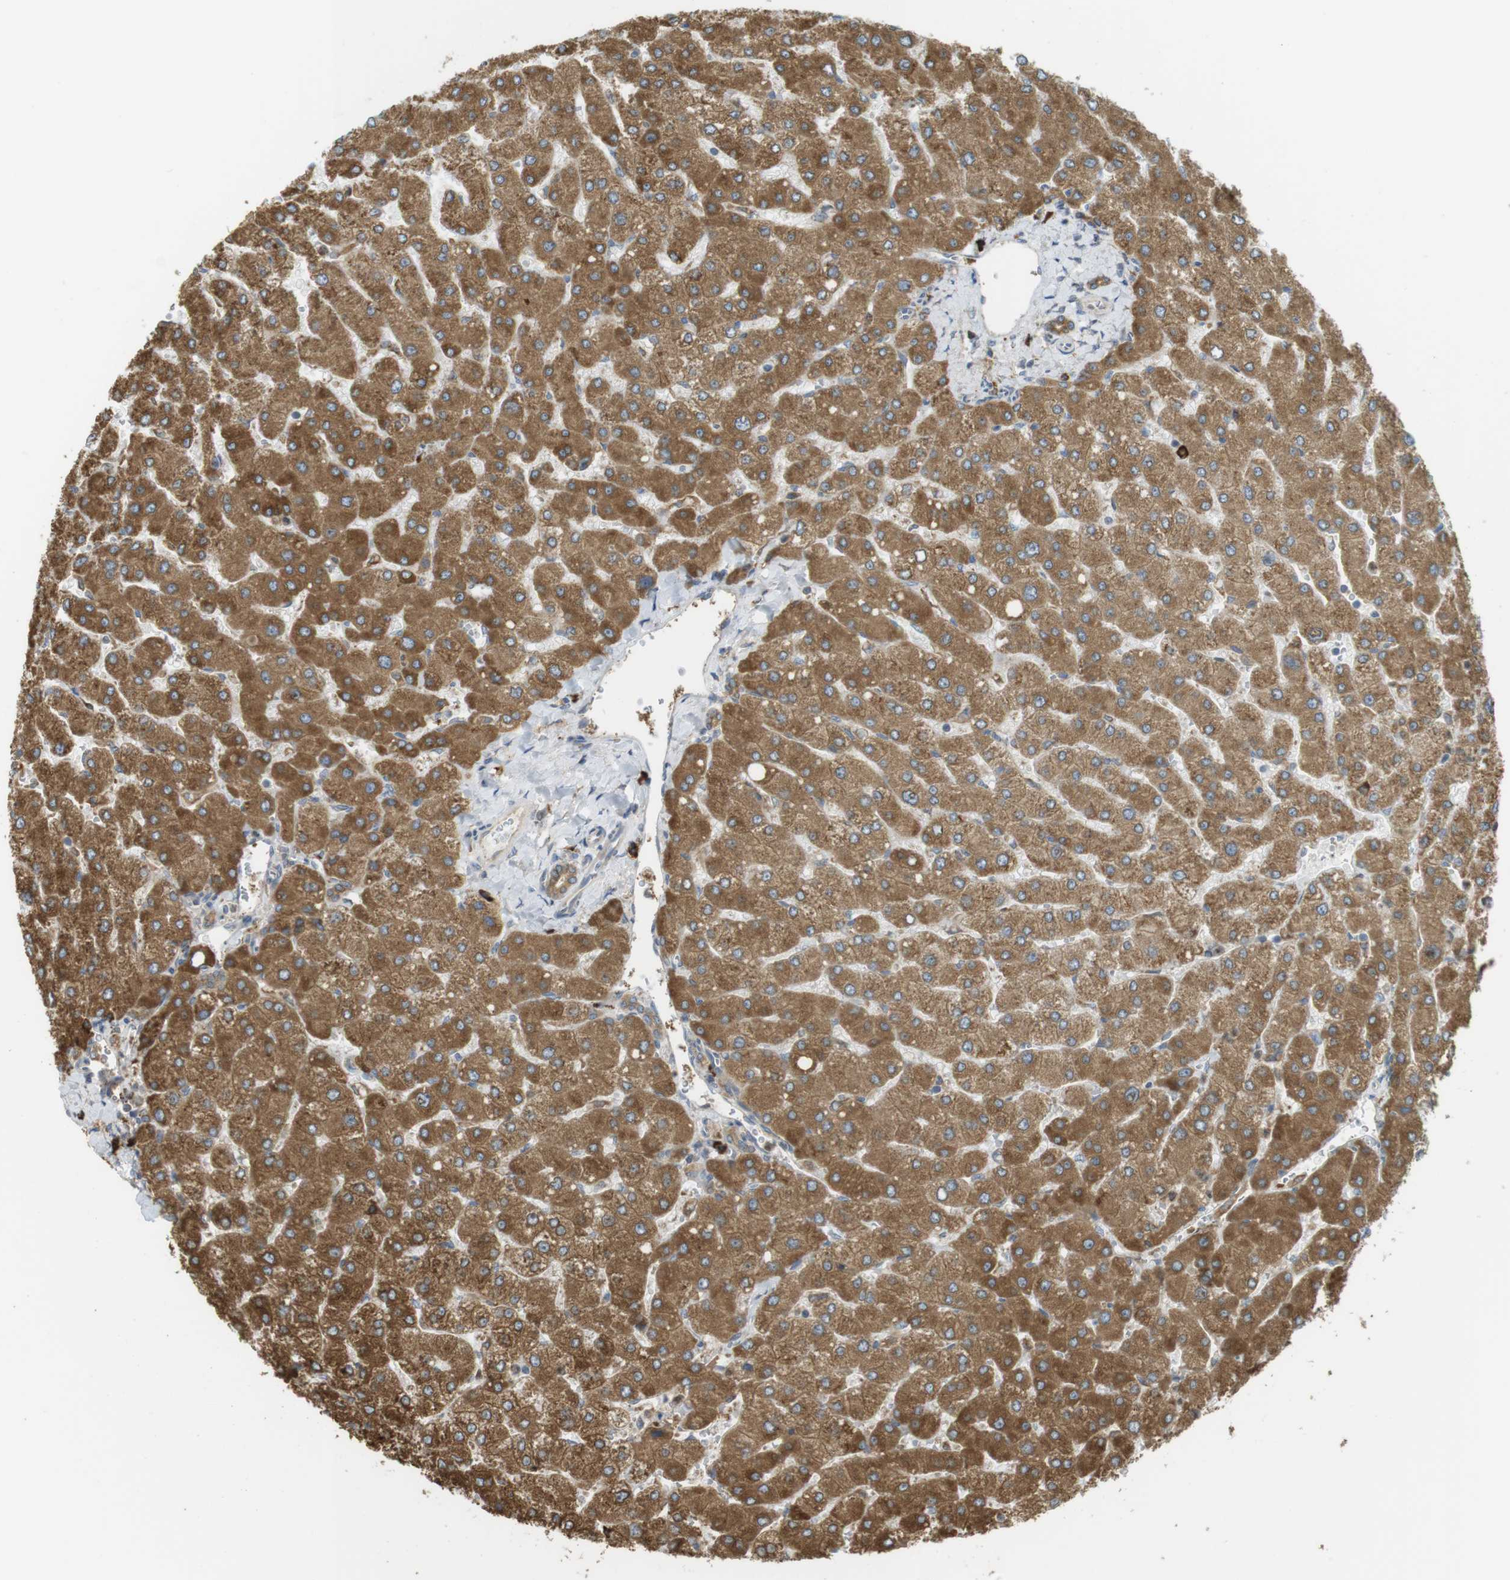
{"staining": {"intensity": "moderate", "quantity": ">75%", "location": "cytoplasmic/membranous"}, "tissue": "liver", "cell_type": "Cholangiocytes", "image_type": "normal", "snomed": [{"axis": "morphology", "description": "Normal tissue, NOS"}, {"axis": "topography", "description": "Liver"}], "caption": "A high-resolution histopathology image shows immunohistochemistry (IHC) staining of unremarkable liver, which displays moderate cytoplasmic/membranous staining in approximately >75% of cholangiocytes.", "gene": "MBOAT2", "patient": {"sex": "male", "age": 55}}